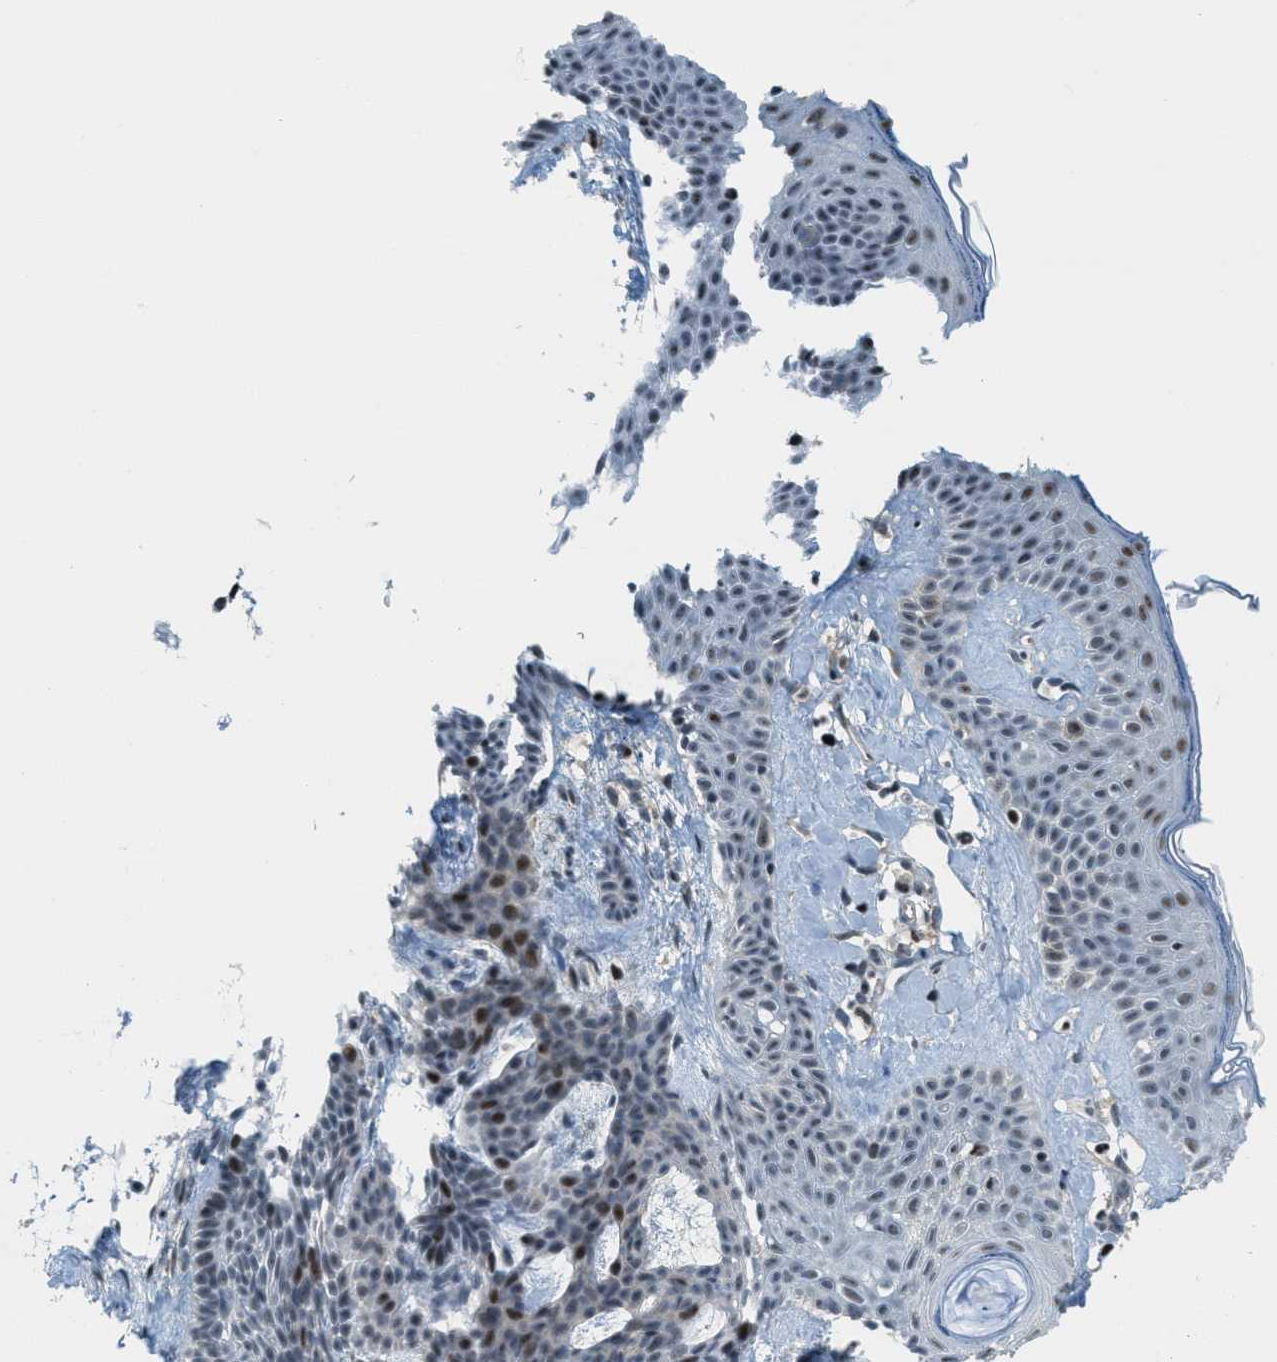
{"staining": {"intensity": "moderate", "quantity": "<25%", "location": "nuclear"}, "tissue": "skin cancer", "cell_type": "Tumor cells", "image_type": "cancer", "snomed": [{"axis": "morphology", "description": "Developmental malformation"}, {"axis": "morphology", "description": "Basal cell carcinoma"}, {"axis": "topography", "description": "Skin"}], "caption": "Immunohistochemistry (IHC) of human skin cancer reveals low levels of moderate nuclear positivity in about <25% of tumor cells.", "gene": "ZDHHC23", "patient": {"sex": "female", "age": 62}}